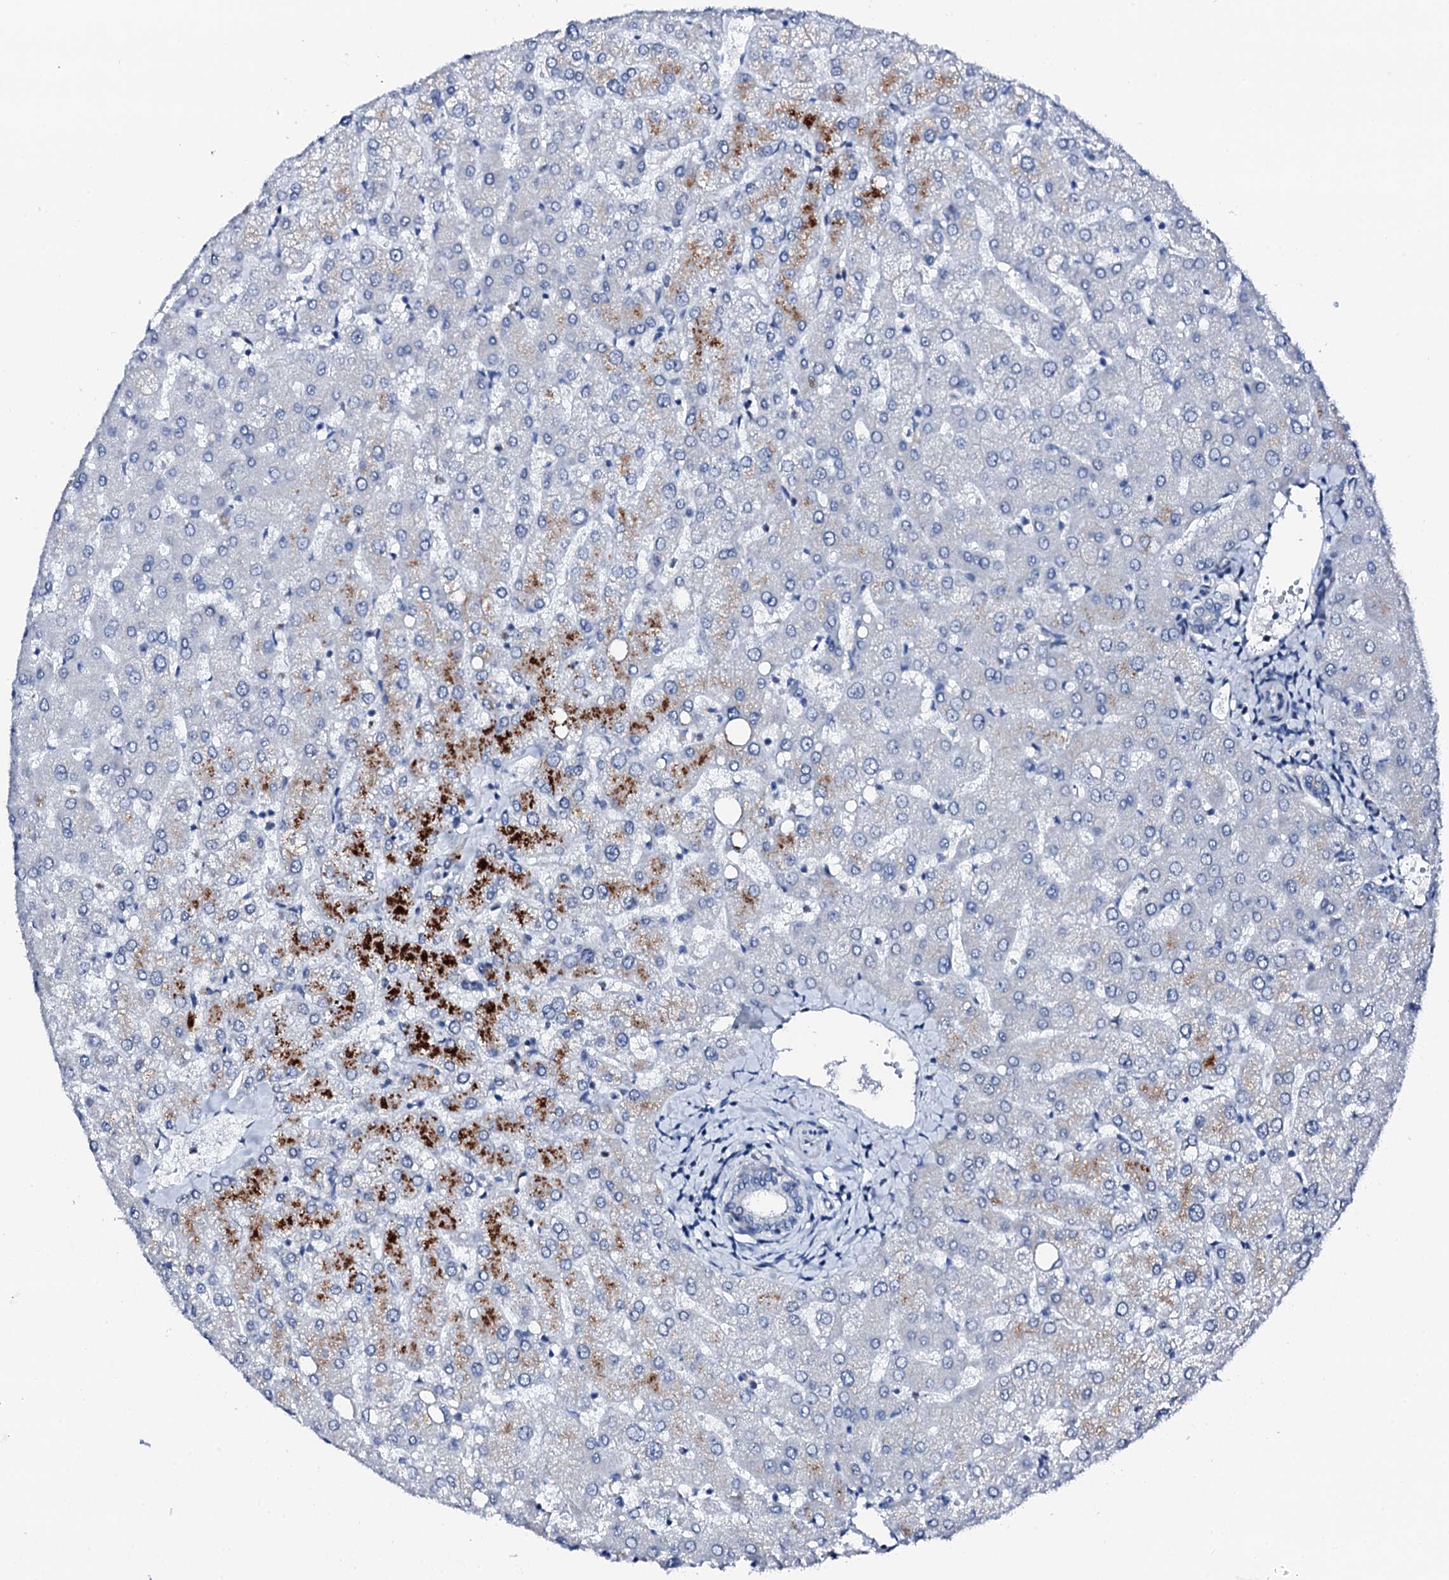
{"staining": {"intensity": "negative", "quantity": "none", "location": "none"}, "tissue": "liver", "cell_type": "Cholangiocytes", "image_type": "normal", "snomed": [{"axis": "morphology", "description": "Normal tissue, NOS"}, {"axis": "topography", "description": "Liver"}], "caption": "Cholangiocytes show no significant protein expression in normal liver. (Brightfield microscopy of DAB immunohistochemistry at high magnification).", "gene": "TRAFD1", "patient": {"sex": "female", "age": 54}}